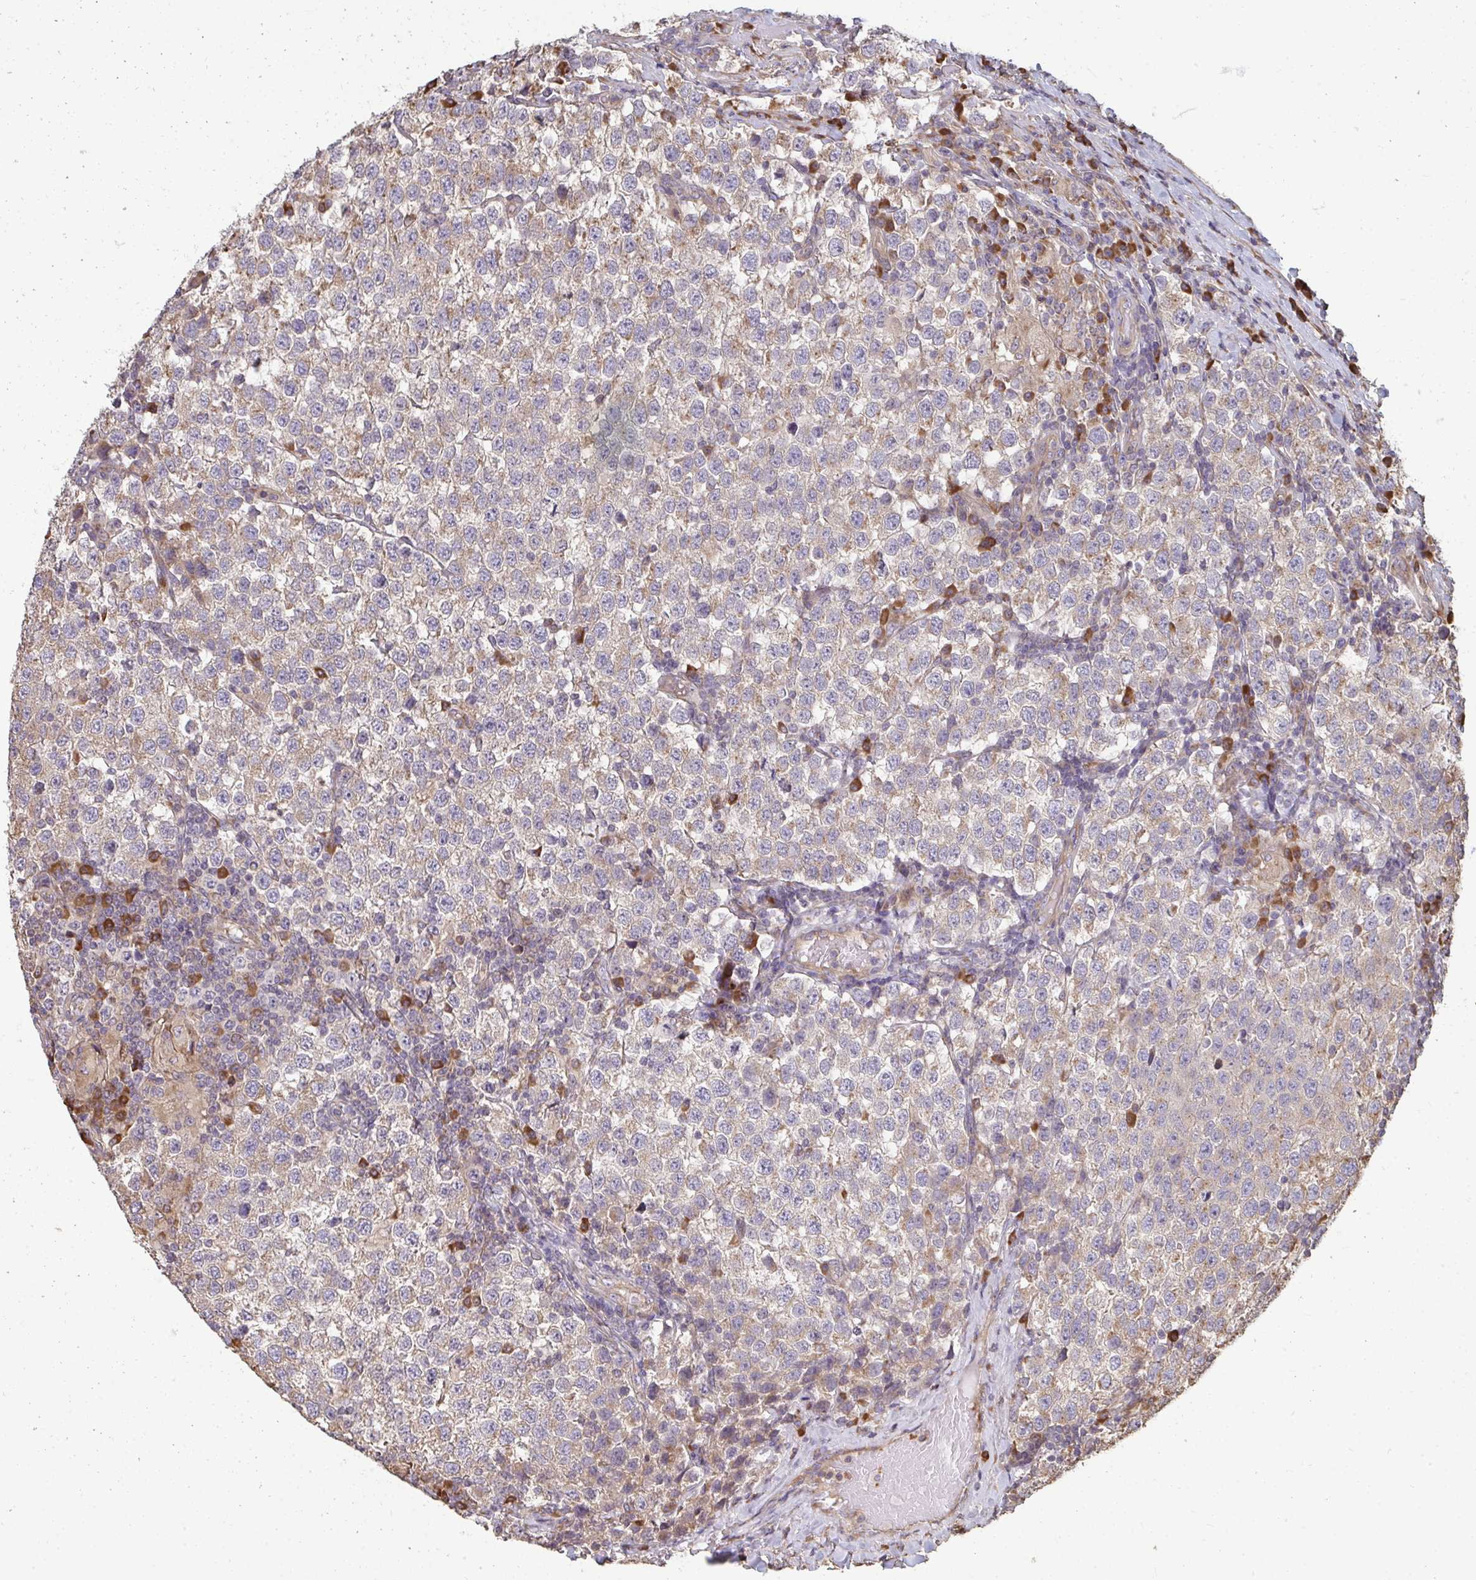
{"staining": {"intensity": "weak", "quantity": ">75%", "location": "cytoplasmic/membranous"}, "tissue": "testis cancer", "cell_type": "Tumor cells", "image_type": "cancer", "snomed": [{"axis": "morphology", "description": "Seminoma, NOS"}, {"axis": "topography", "description": "Testis"}], "caption": "Testis seminoma stained with a brown dye displays weak cytoplasmic/membranous positive staining in about >75% of tumor cells.", "gene": "ZFYVE28", "patient": {"sex": "male", "age": 34}}